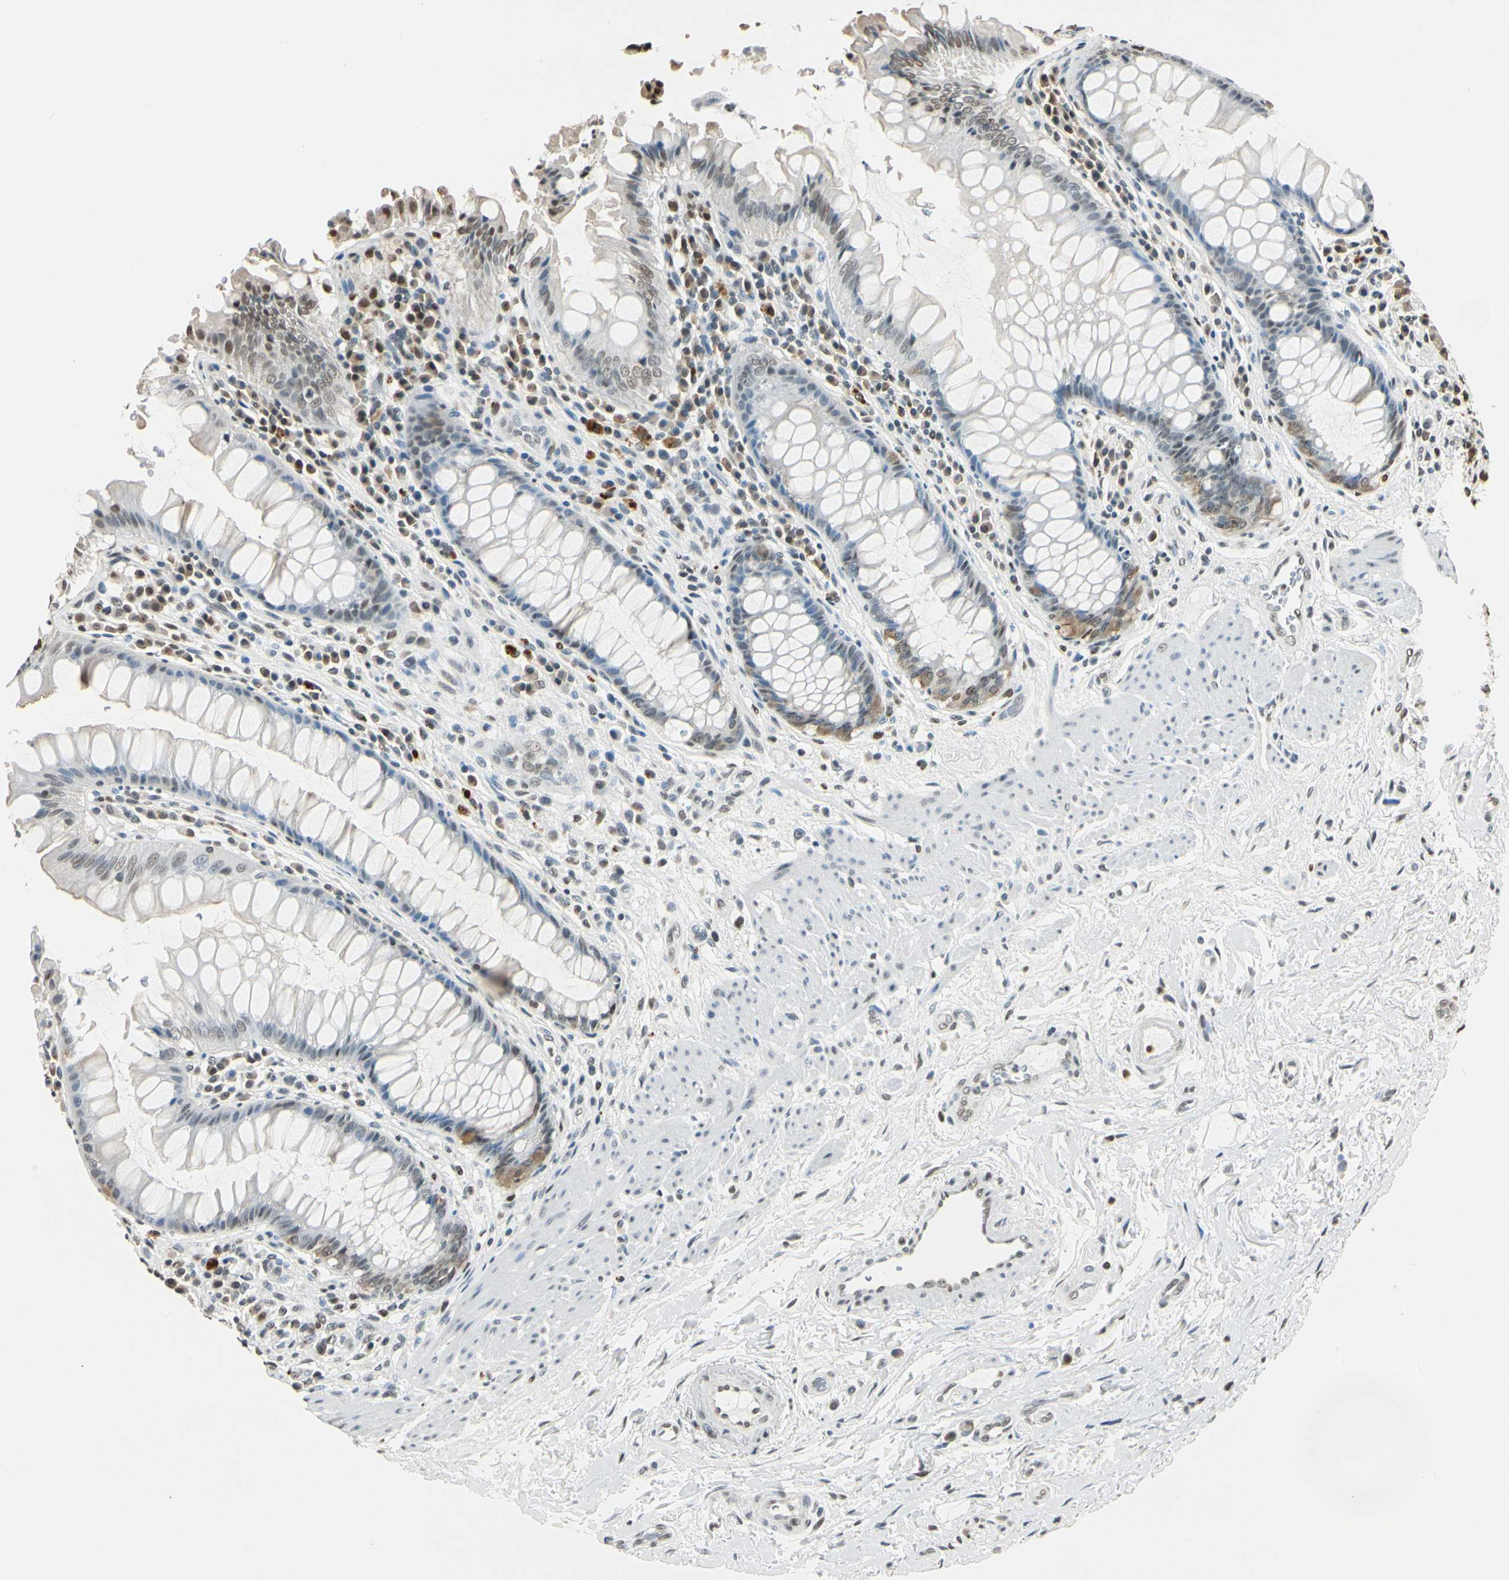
{"staining": {"intensity": "moderate", "quantity": "25%-75%", "location": "nuclear"}, "tissue": "rectum", "cell_type": "Glandular cells", "image_type": "normal", "snomed": [{"axis": "morphology", "description": "Normal tissue, NOS"}, {"axis": "topography", "description": "Rectum"}], "caption": "Rectum stained for a protein (brown) exhibits moderate nuclear positive expression in about 25%-75% of glandular cells.", "gene": "FANCG", "patient": {"sex": "female", "age": 75}}